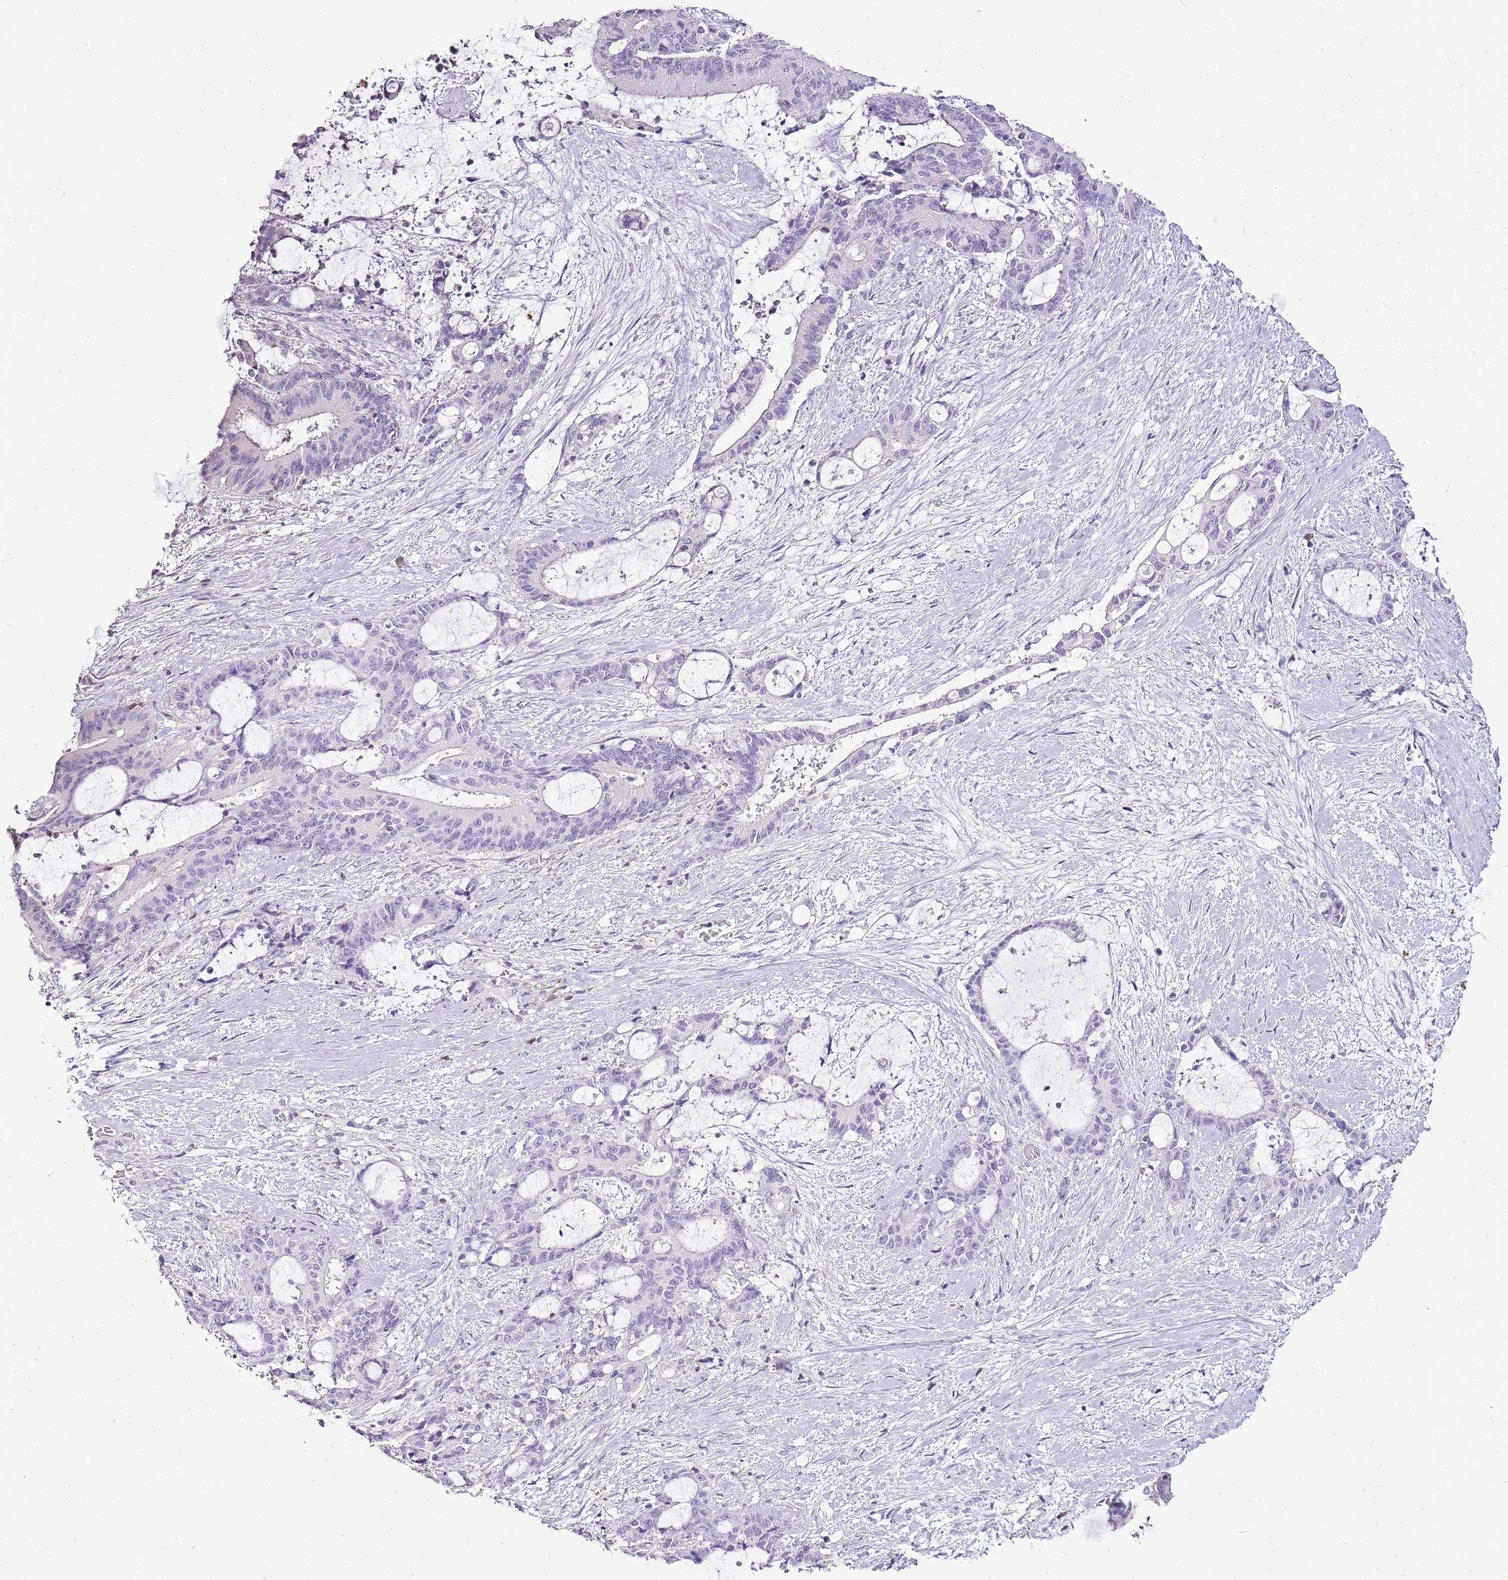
{"staining": {"intensity": "negative", "quantity": "none", "location": "none"}, "tissue": "liver cancer", "cell_type": "Tumor cells", "image_type": "cancer", "snomed": [{"axis": "morphology", "description": "Normal tissue, NOS"}, {"axis": "morphology", "description": "Cholangiocarcinoma"}, {"axis": "topography", "description": "Liver"}, {"axis": "topography", "description": "Peripheral nerve tissue"}], "caption": "Tumor cells are negative for brown protein staining in liver cancer (cholangiocarcinoma).", "gene": "ZBP1", "patient": {"sex": "female", "age": 73}}